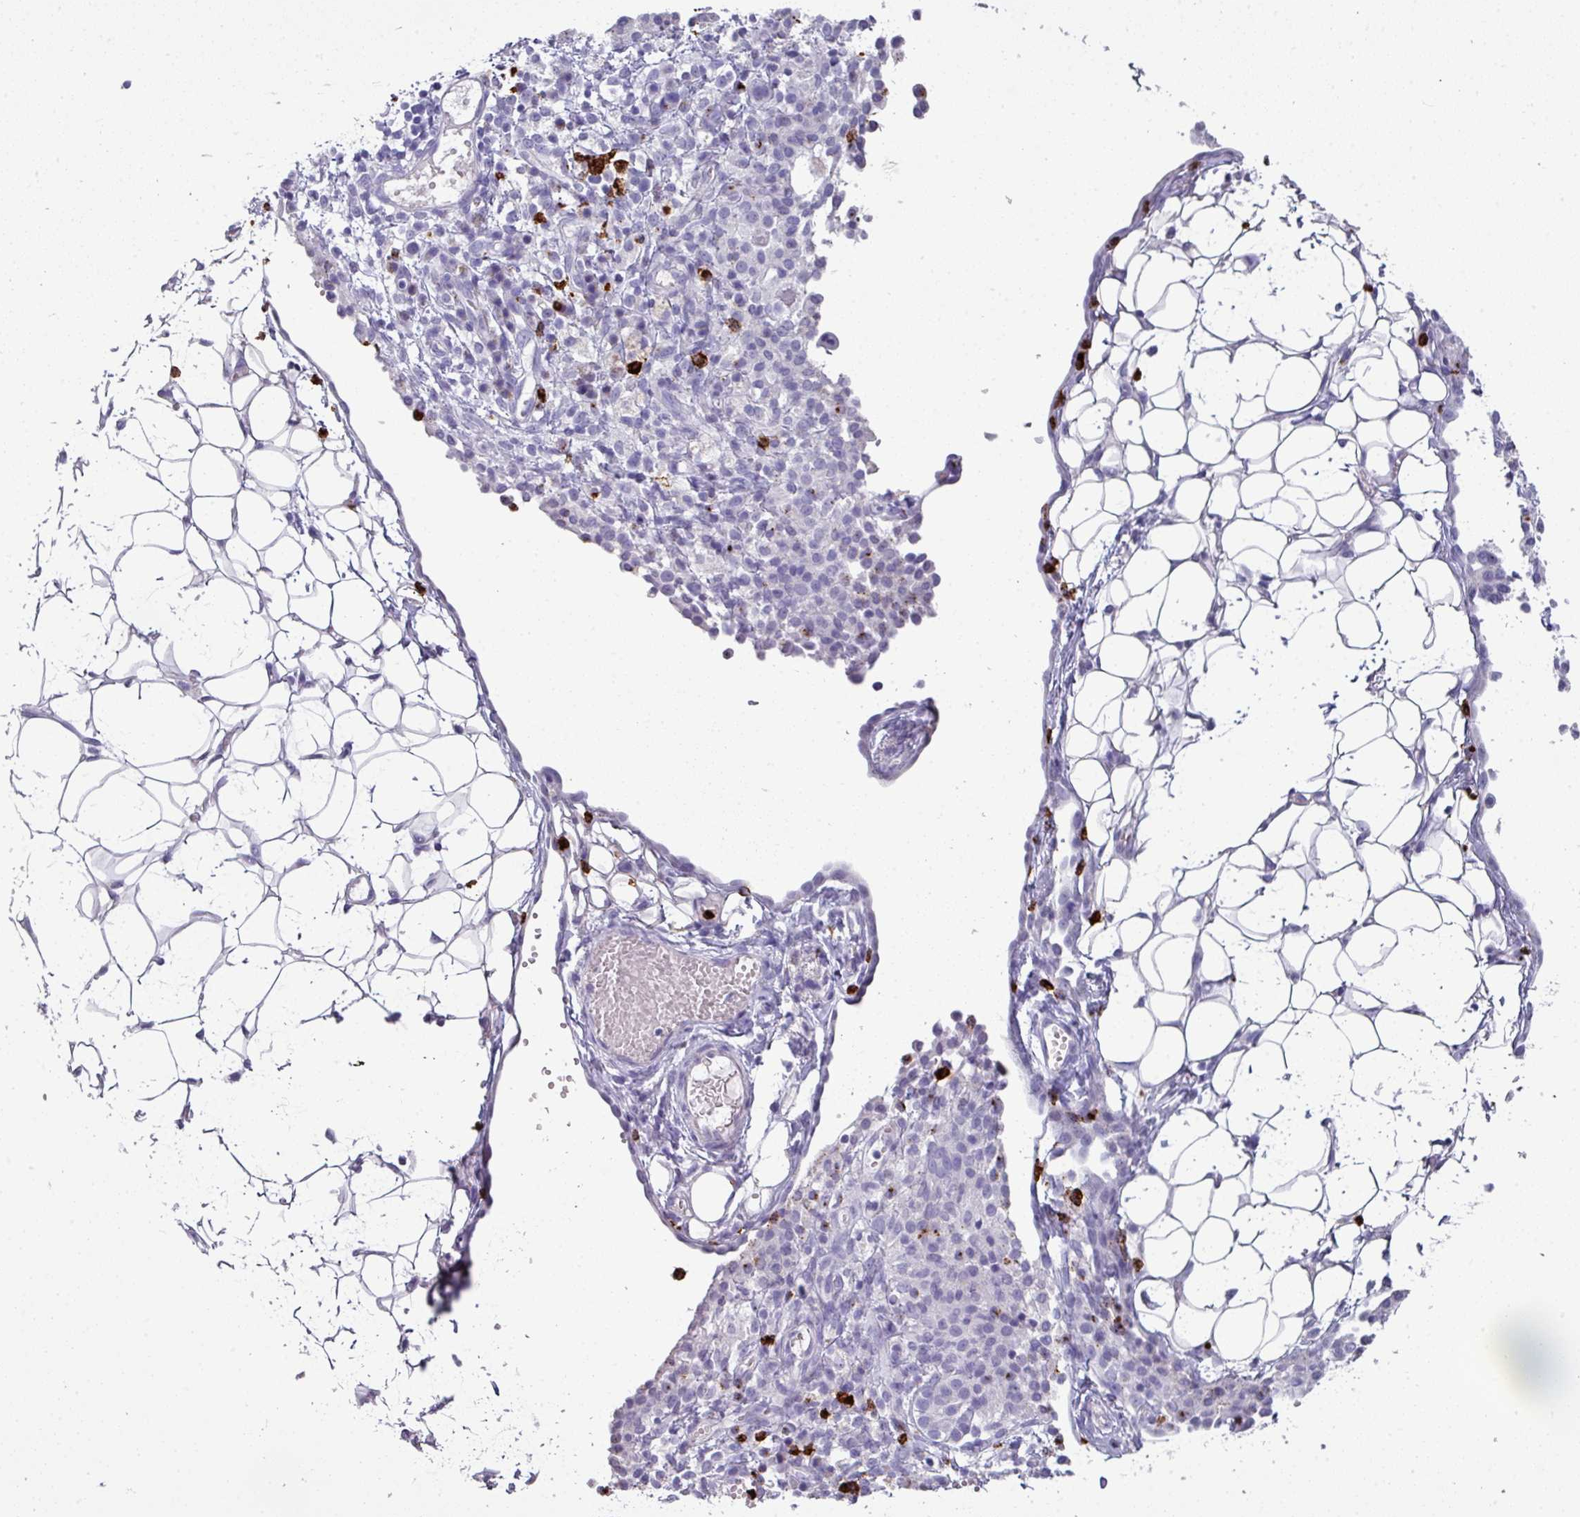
{"staining": {"intensity": "negative", "quantity": "none", "location": "none"}, "tissue": "ovarian cancer", "cell_type": "Tumor cells", "image_type": "cancer", "snomed": [{"axis": "morphology", "description": "Carcinoma, endometroid"}, {"axis": "topography", "description": "Ovary"}], "caption": "A micrograph of ovarian cancer stained for a protein reveals no brown staining in tumor cells.", "gene": "CTSG", "patient": {"sex": "female", "age": 42}}